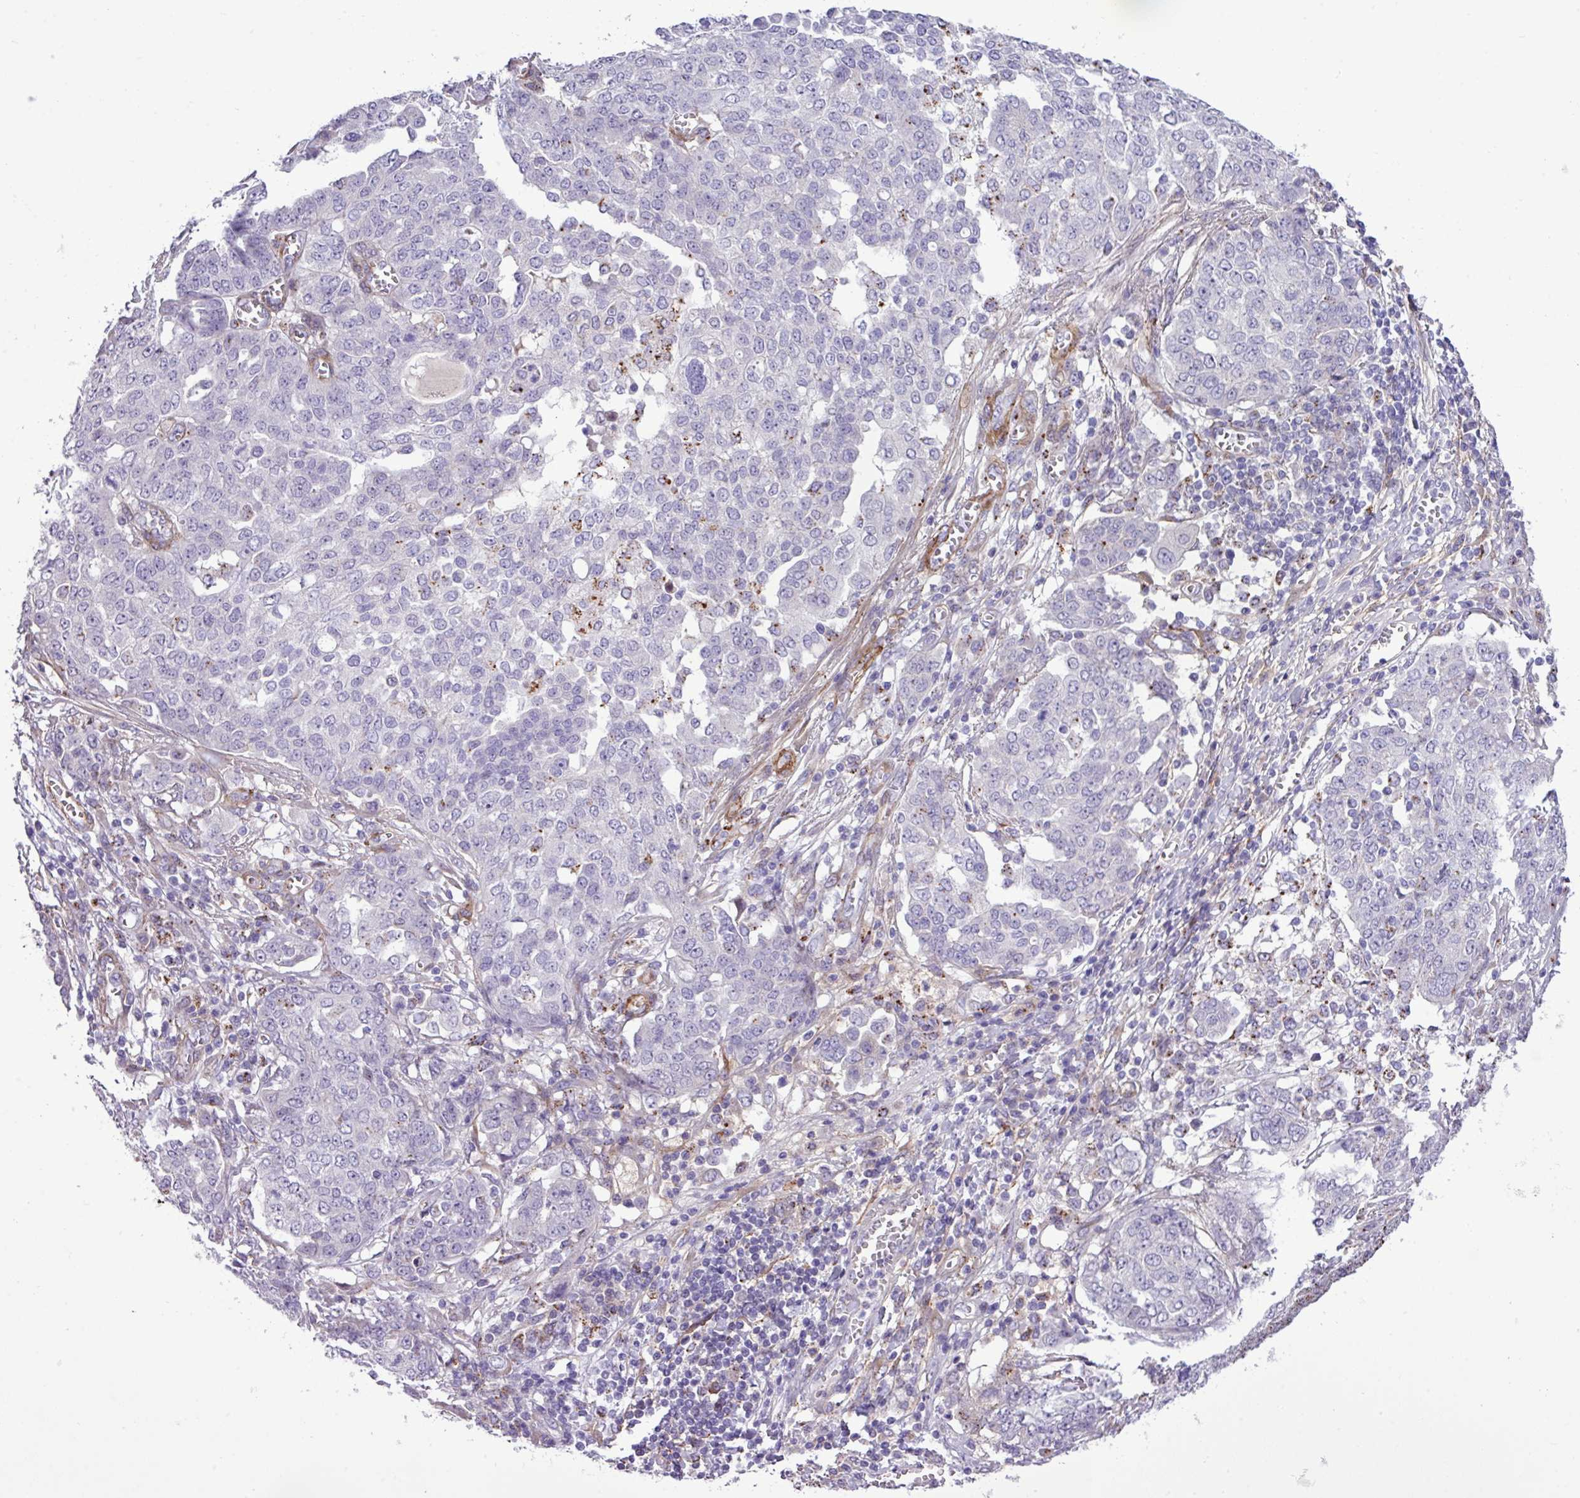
{"staining": {"intensity": "negative", "quantity": "none", "location": "none"}, "tissue": "ovarian cancer", "cell_type": "Tumor cells", "image_type": "cancer", "snomed": [{"axis": "morphology", "description": "Cystadenocarcinoma, serous, NOS"}, {"axis": "topography", "description": "Soft tissue"}, {"axis": "topography", "description": "Ovary"}], "caption": "Ovarian cancer was stained to show a protein in brown. There is no significant positivity in tumor cells. Nuclei are stained in blue.", "gene": "CD248", "patient": {"sex": "female", "age": 57}}